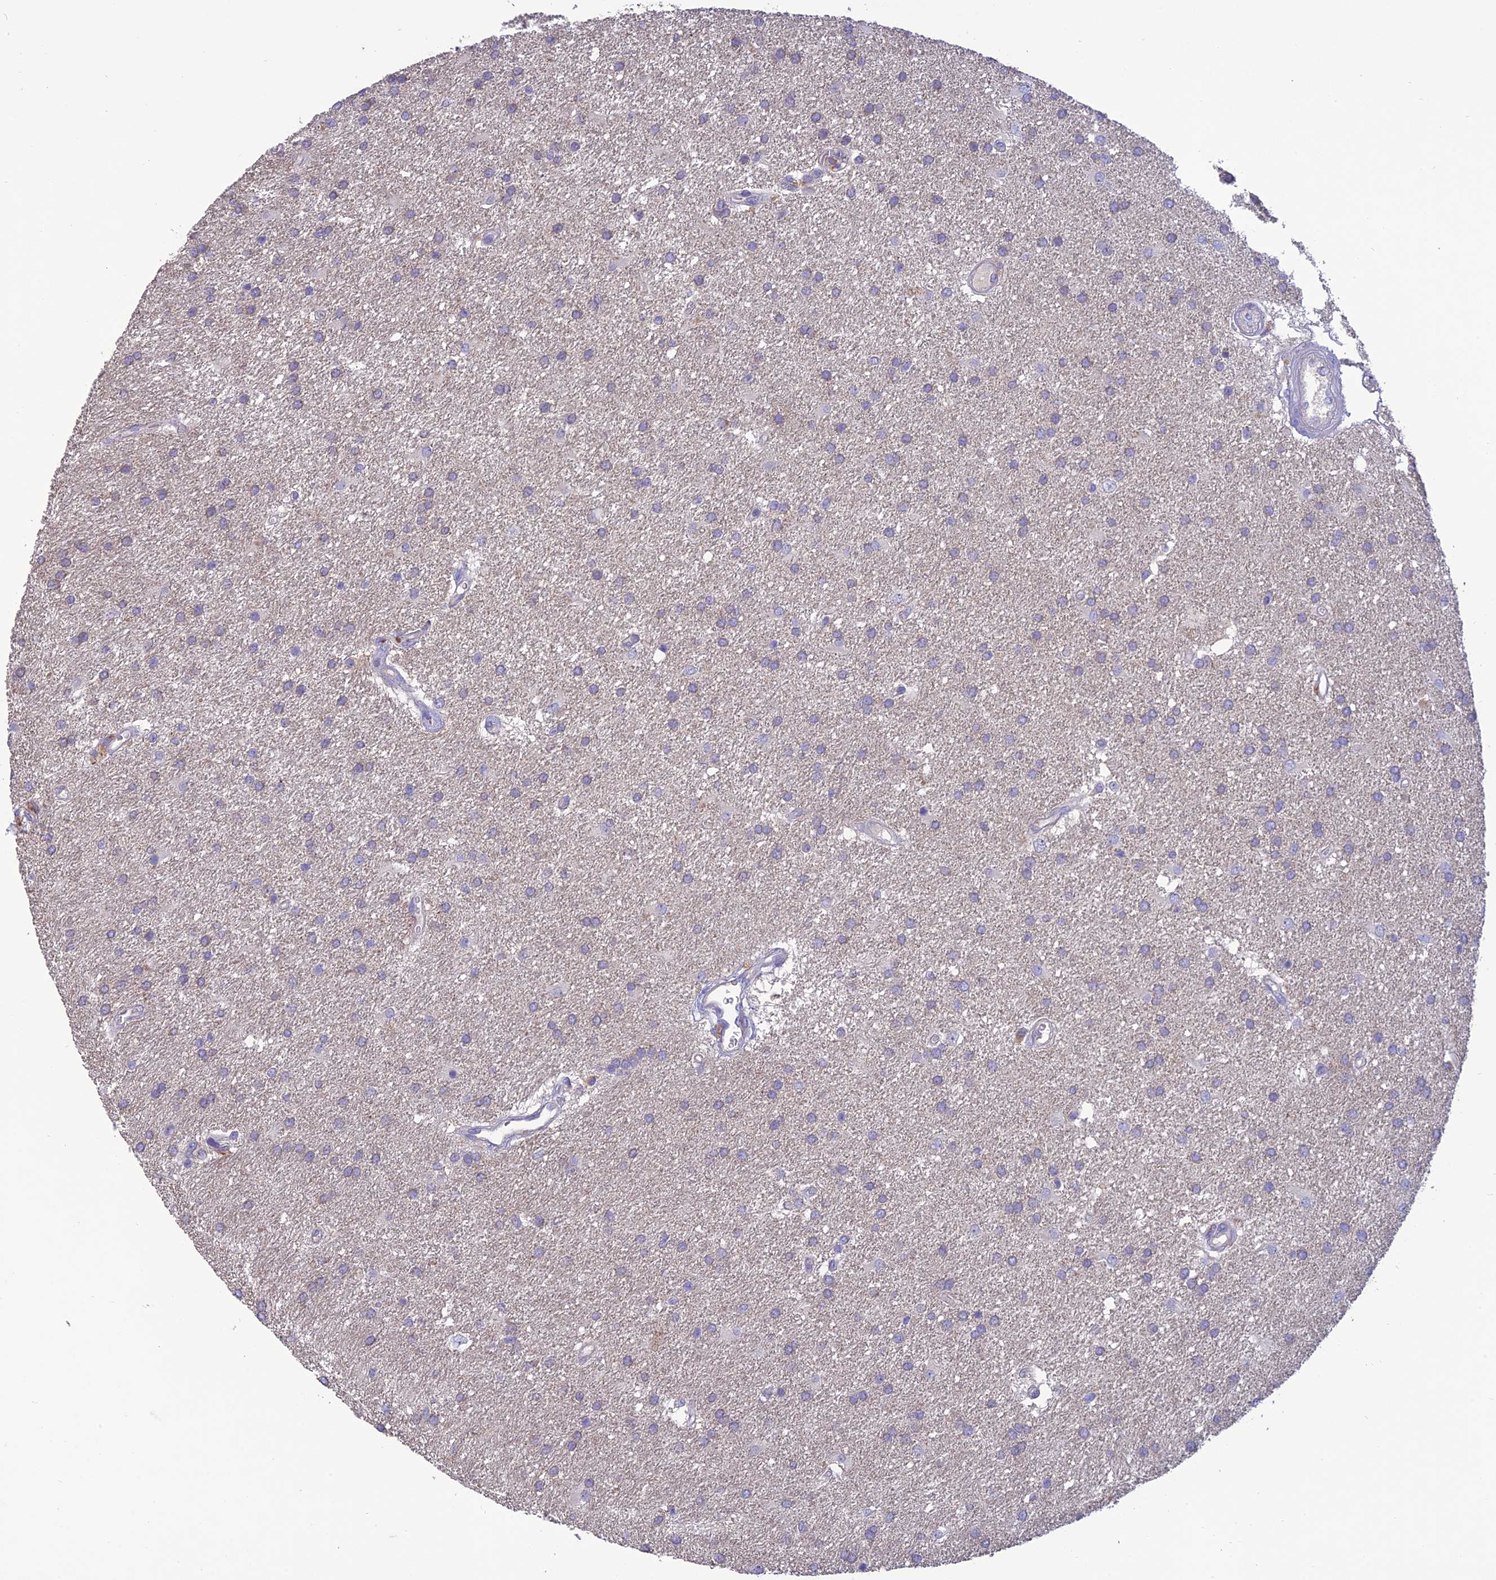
{"staining": {"intensity": "negative", "quantity": "none", "location": "none"}, "tissue": "glioma", "cell_type": "Tumor cells", "image_type": "cancer", "snomed": [{"axis": "morphology", "description": "Glioma, malignant, Low grade"}, {"axis": "topography", "description": "Brain"}], "caption": "Glioma was stained to show a protein in brown. There is no significant positivity in tumor cells.", "gene": "SFT2D2", "patient": {"sex": "male", "age": 66}}